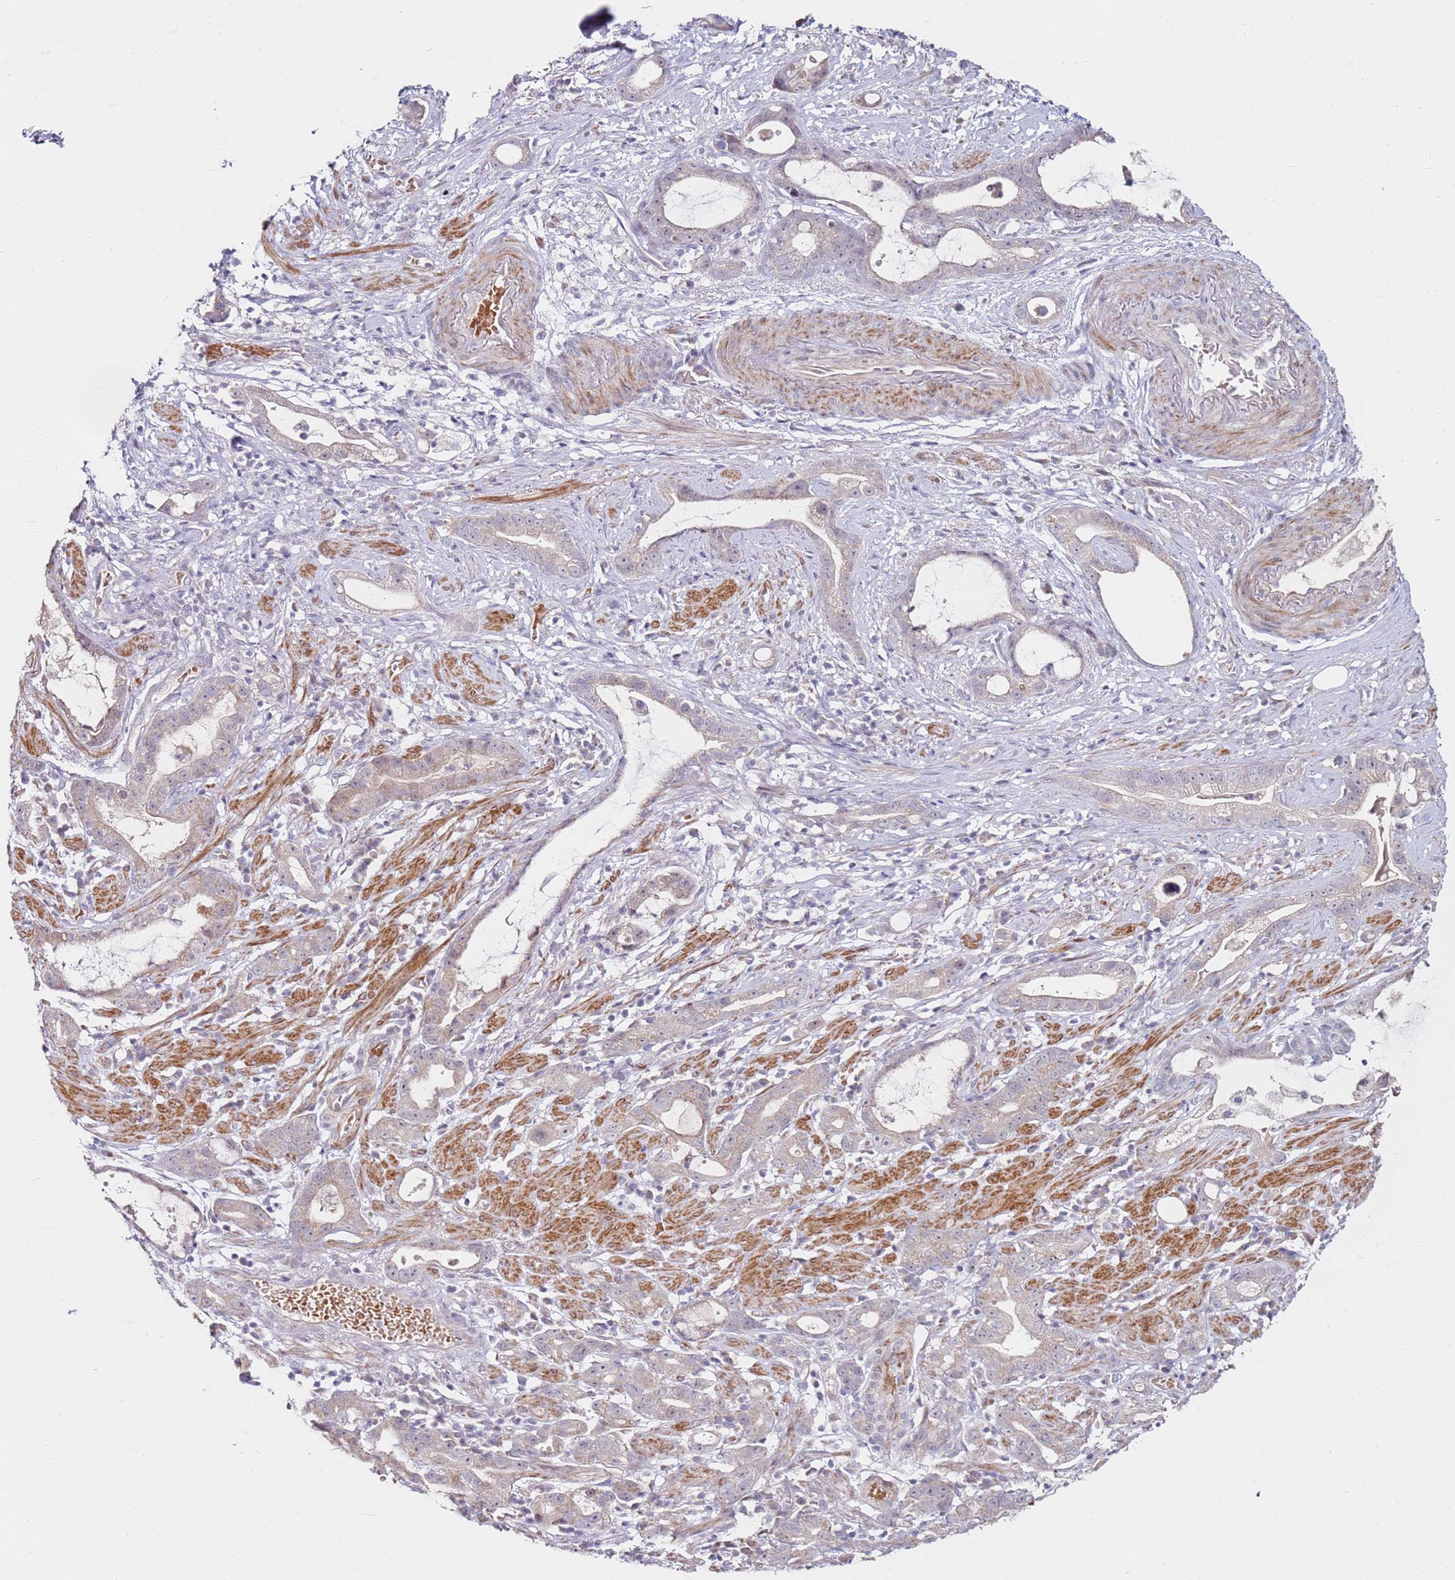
{"staining": {"intensity": "weak", "quantity": "<25%", "location": "cytoplasmic/membranous"}, "tissue": "stomach cancer", "cell_type": "Tumor cells", "image_type": "cancer", "snomed": [{"axis": "morphology", "description": "Adenocarcinoma, NOS"}, {"axis": "topography", "description": "Stomach"}], "caption": "A photomicrograph of stomach cancer stained for a protein reveals no brown staining in tumor cells.", "gene": "RARS2", "patient": {"sex": "male", "age": 55}}